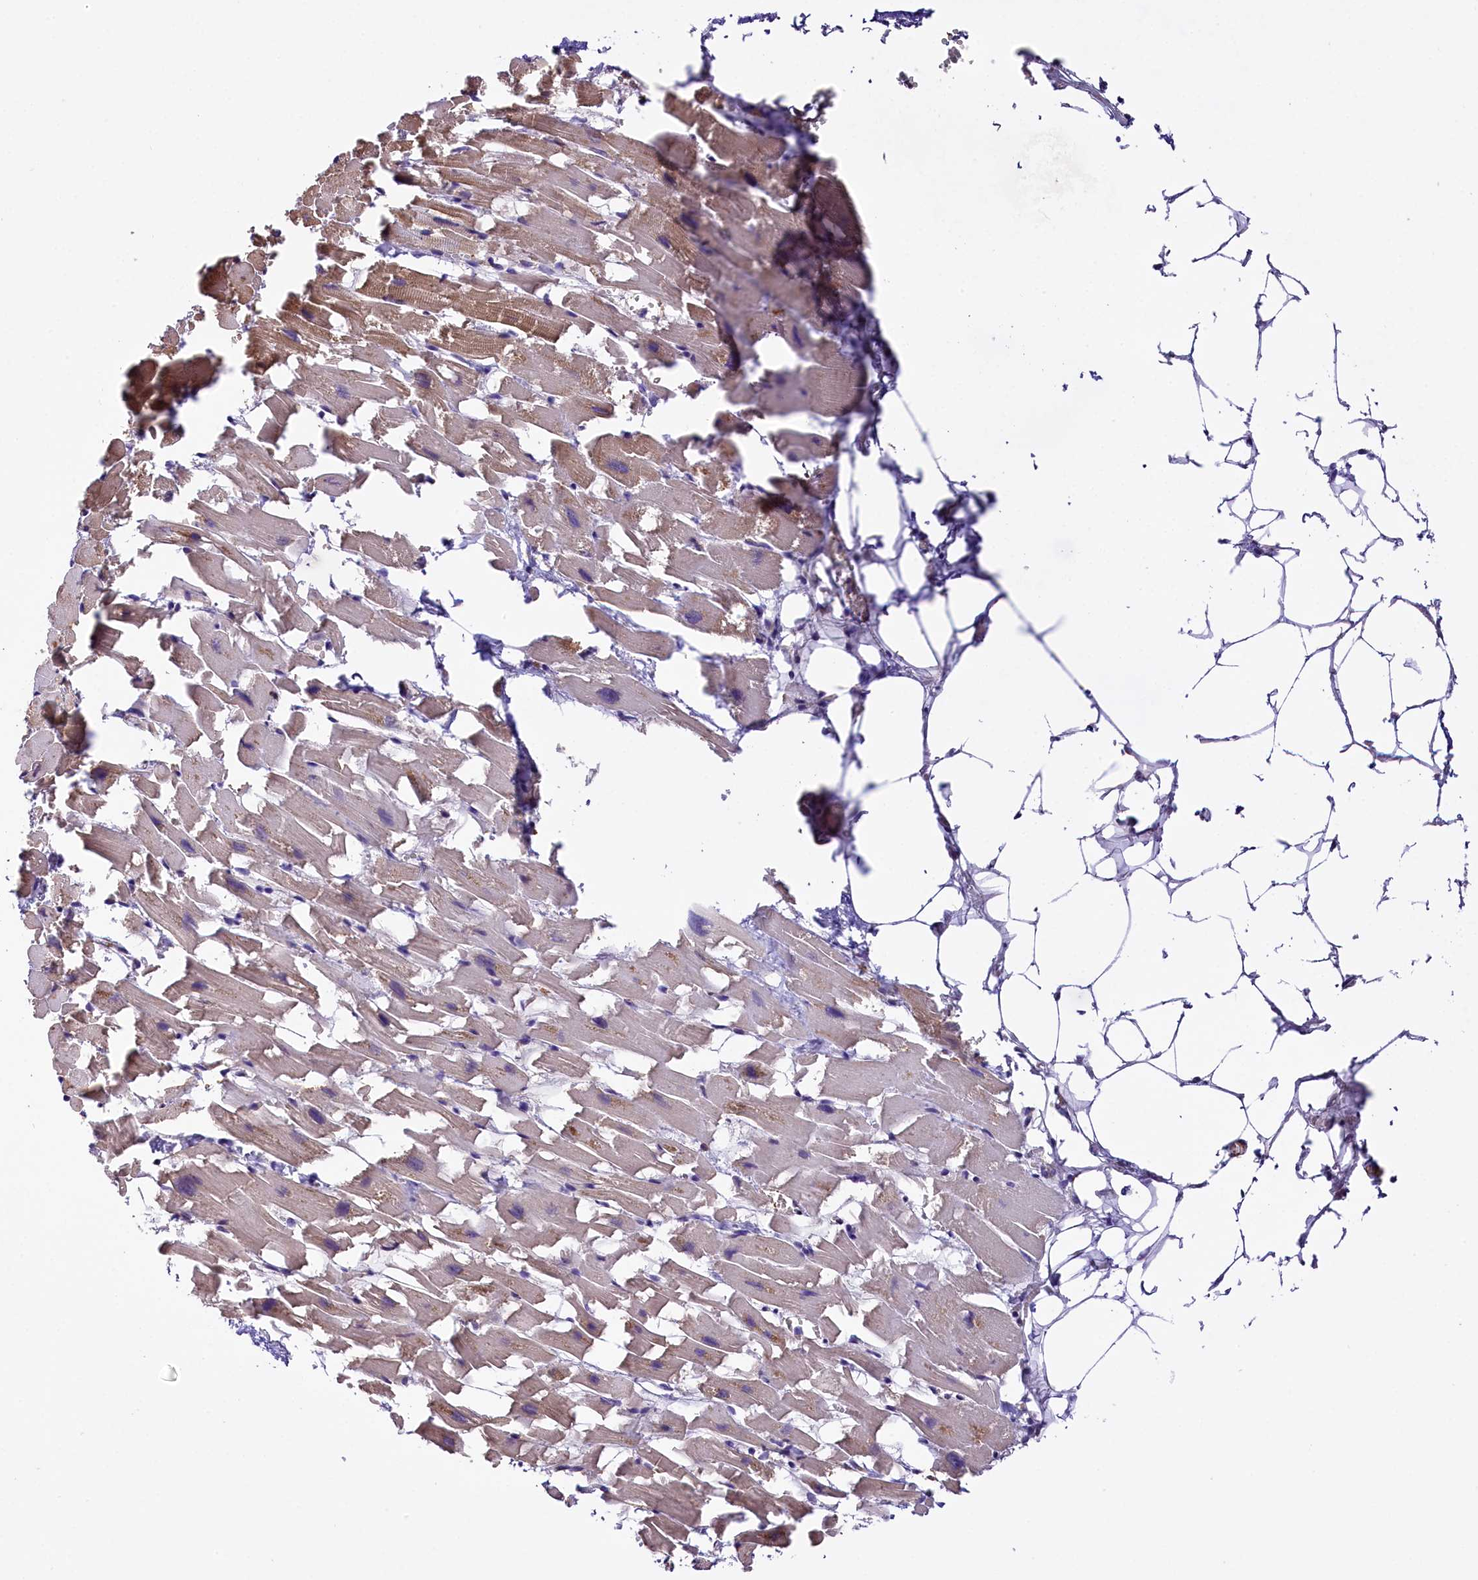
{"staining": {"intensity": "moderate", "quantity": "25%-75%", "location": "cytoplasmic/membranous"}, "tissue": "heart muscle", "cell_type": "Cardiomyocytes", "image_type": "normal", "snomed": [{"axis": "morphology", "description": "Normal tissue, NOS"}, {"axis": "topography", "description": "Heart"}], "caption": "Protein analysis of benign heart muscle shows moderate cytoplasmic/membranous expression in approximately 25%-75% of cardiomyocytes.", "gene": "MRPL54", "patient": {"sex": "female", "age": 64}}